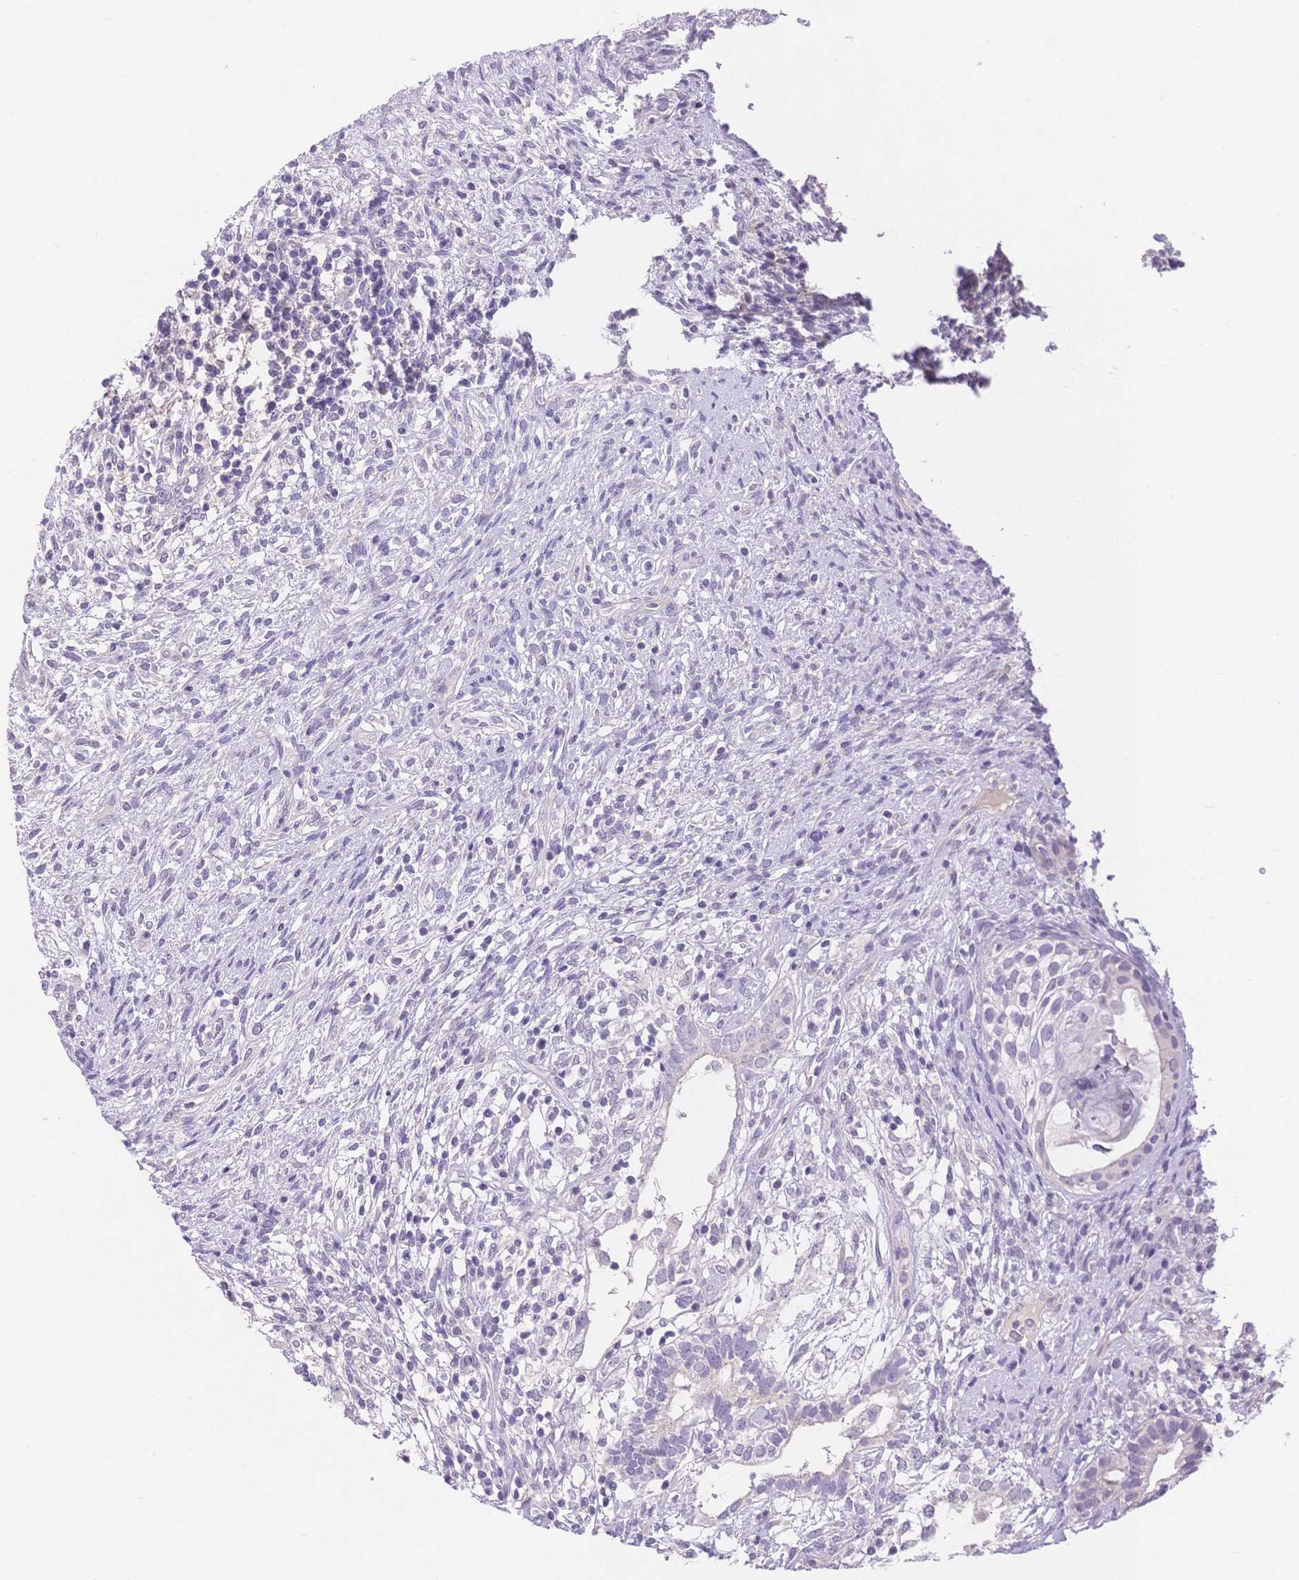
{"staining": {"intensity": "negative", "quantity": "none", "location": "none"}, "tissue": "testis cancer", "cell_type": "Tumor cells", "image_type": "cancer", "snomed": [{"axis": "morphology", "description": "Seminoma, NOS"}, {"axis": "morphology", "description": "Carcinoma, Embryonal, NOS"}, {"axis": "topography", "description": "Testis"}], "caption": "Image shows no protein expression in tumor cells of testis cancer tissue.", "gene": "MYOM1", "patient": {"sex": "male", "age": 41}}